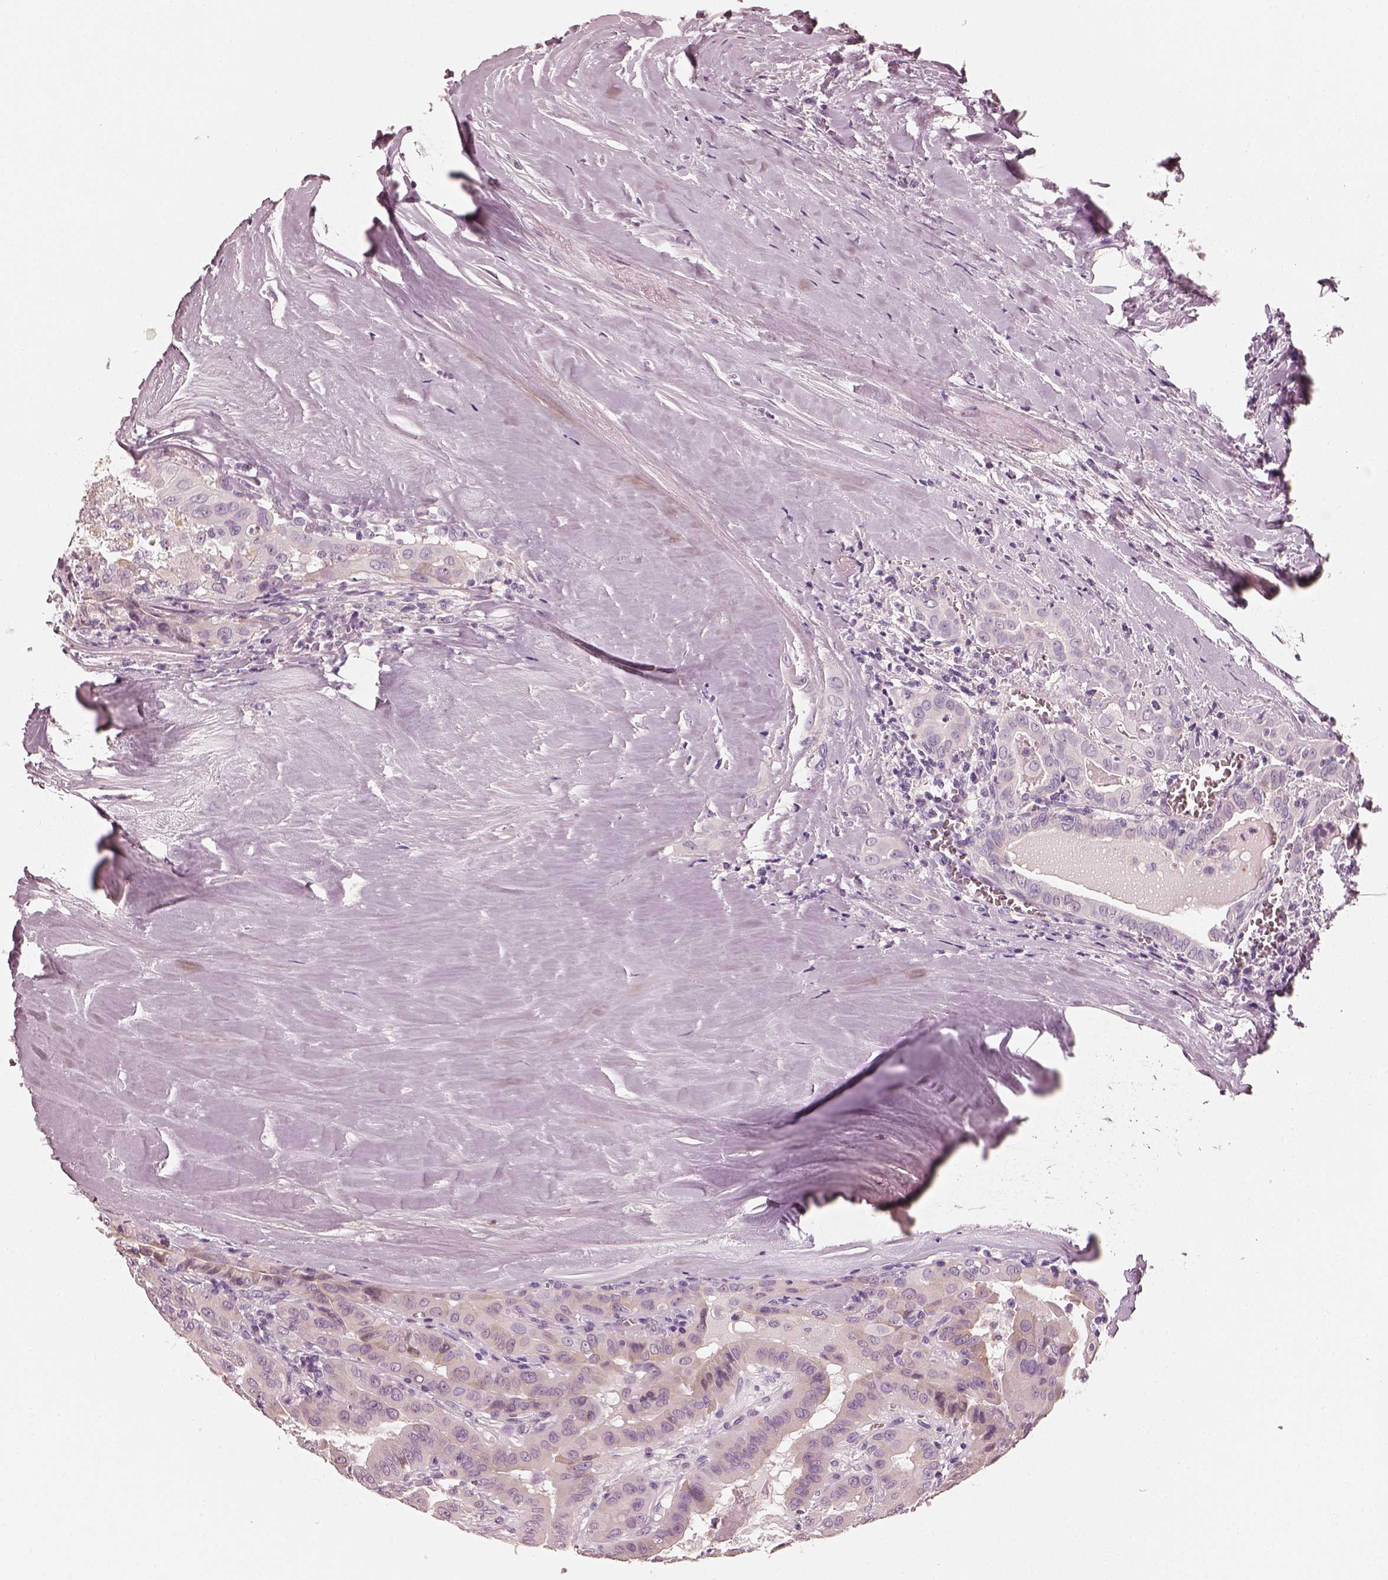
{"staining": {"intensity": "negative", "quantity": "none", "location": "none"}, "tissue": "thyroid cancer", "cell_type": "Tumor cells", "image_type": "cancer", "snomed": [{"axis": "morphology", "description": "Papillary adenocarcinoma, NOS"}, {"axis": "topography", "description": "Thyroid gland"}], "caption": "Tumor cells are negative for brown protein staining in thyroid cancer.", "gene": "RS1", "patient": {"sex": "female", "age": 37}}